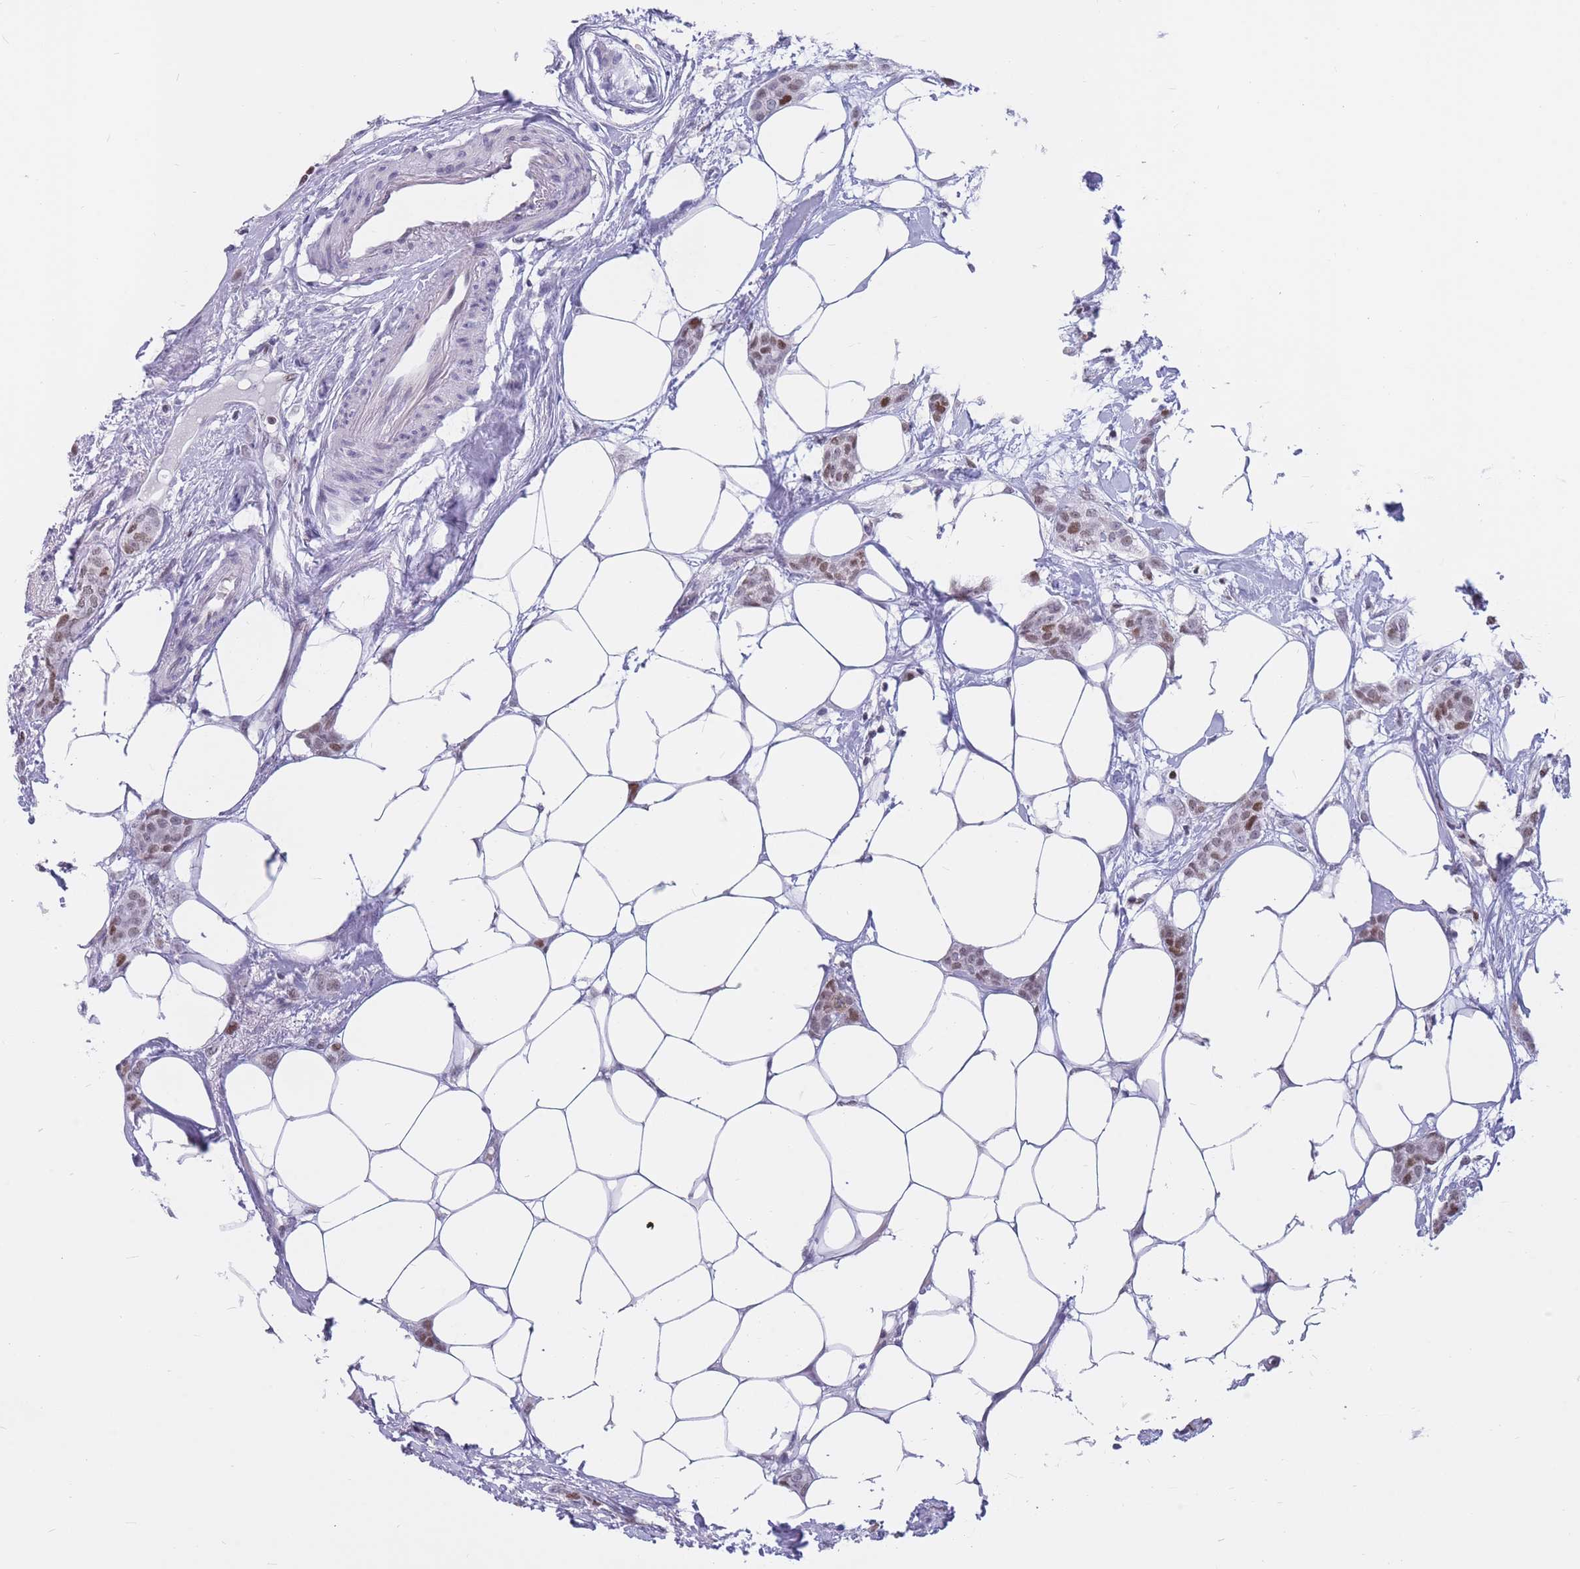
{"staining": {"intensity": "moderate", "quantity": ">75%", "location": "nuclear"}, "tissue": "breast cancer", "cell_type": "Tumor cells", "image_type": "cancer", "snomed": [{"axis": "morphology", "description": "Duct carcinoma"}, {"axis": "topography", "description": "Breast"}], "caption": "A medium amount of moderate nuclear positivity is appreciated in approximately >75% of tumor cells in breast cancer (intraductal carcinoma) tissue.", "gene": "NASP", "patient": {"sex": "female", "age": 72}}